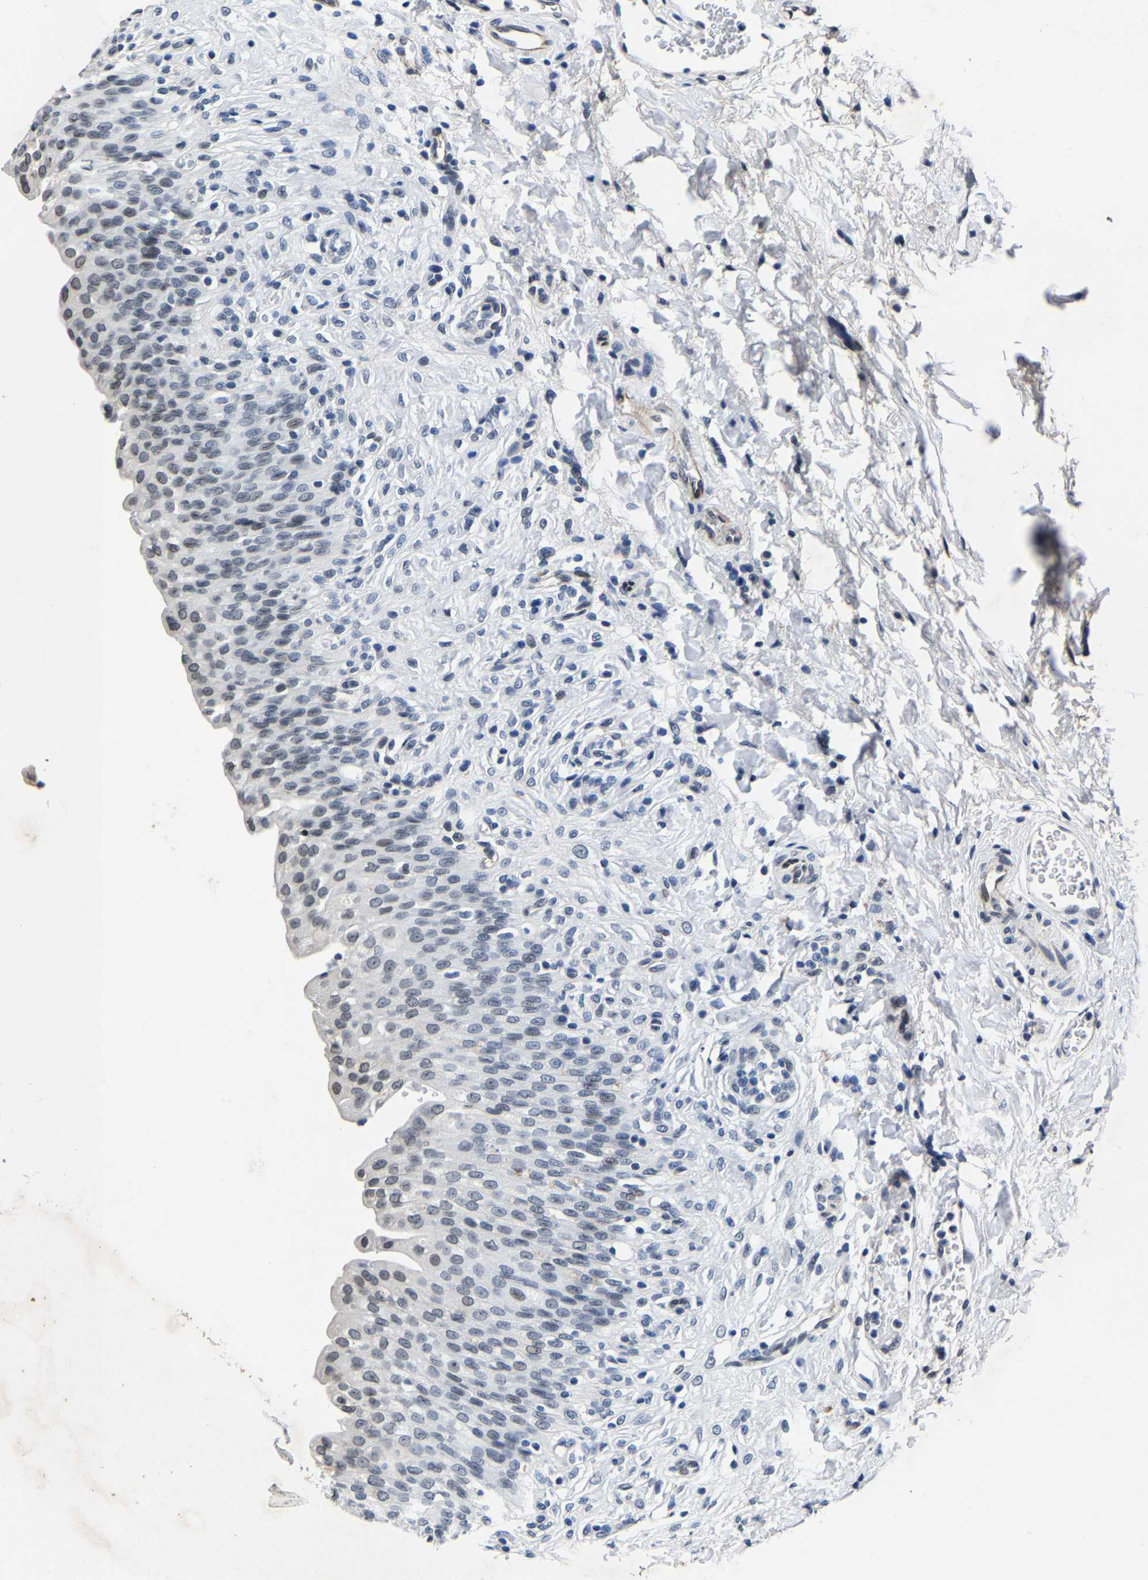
{"staining": {"intensity": "moderate", "quantity": "<25%", "location": "nuclear"}, "tissue": "urinary bladder", "cell_type": "Urothelial cells", "image_type": "normal", "snomed": [{"axis": "morphology", "description": "Urothelial carcinoma, High grade"}, {"axis": "topography", "description": "Urinary bladder"}], "caption": "IHC image of unremarkable urinary bladder stained for a protein (brown), which shows low levels of moderate nuclear expression in about <25% of urothelial cells.", "gene": "UBN2", "patient": {"sex": "male", "age": 46}}